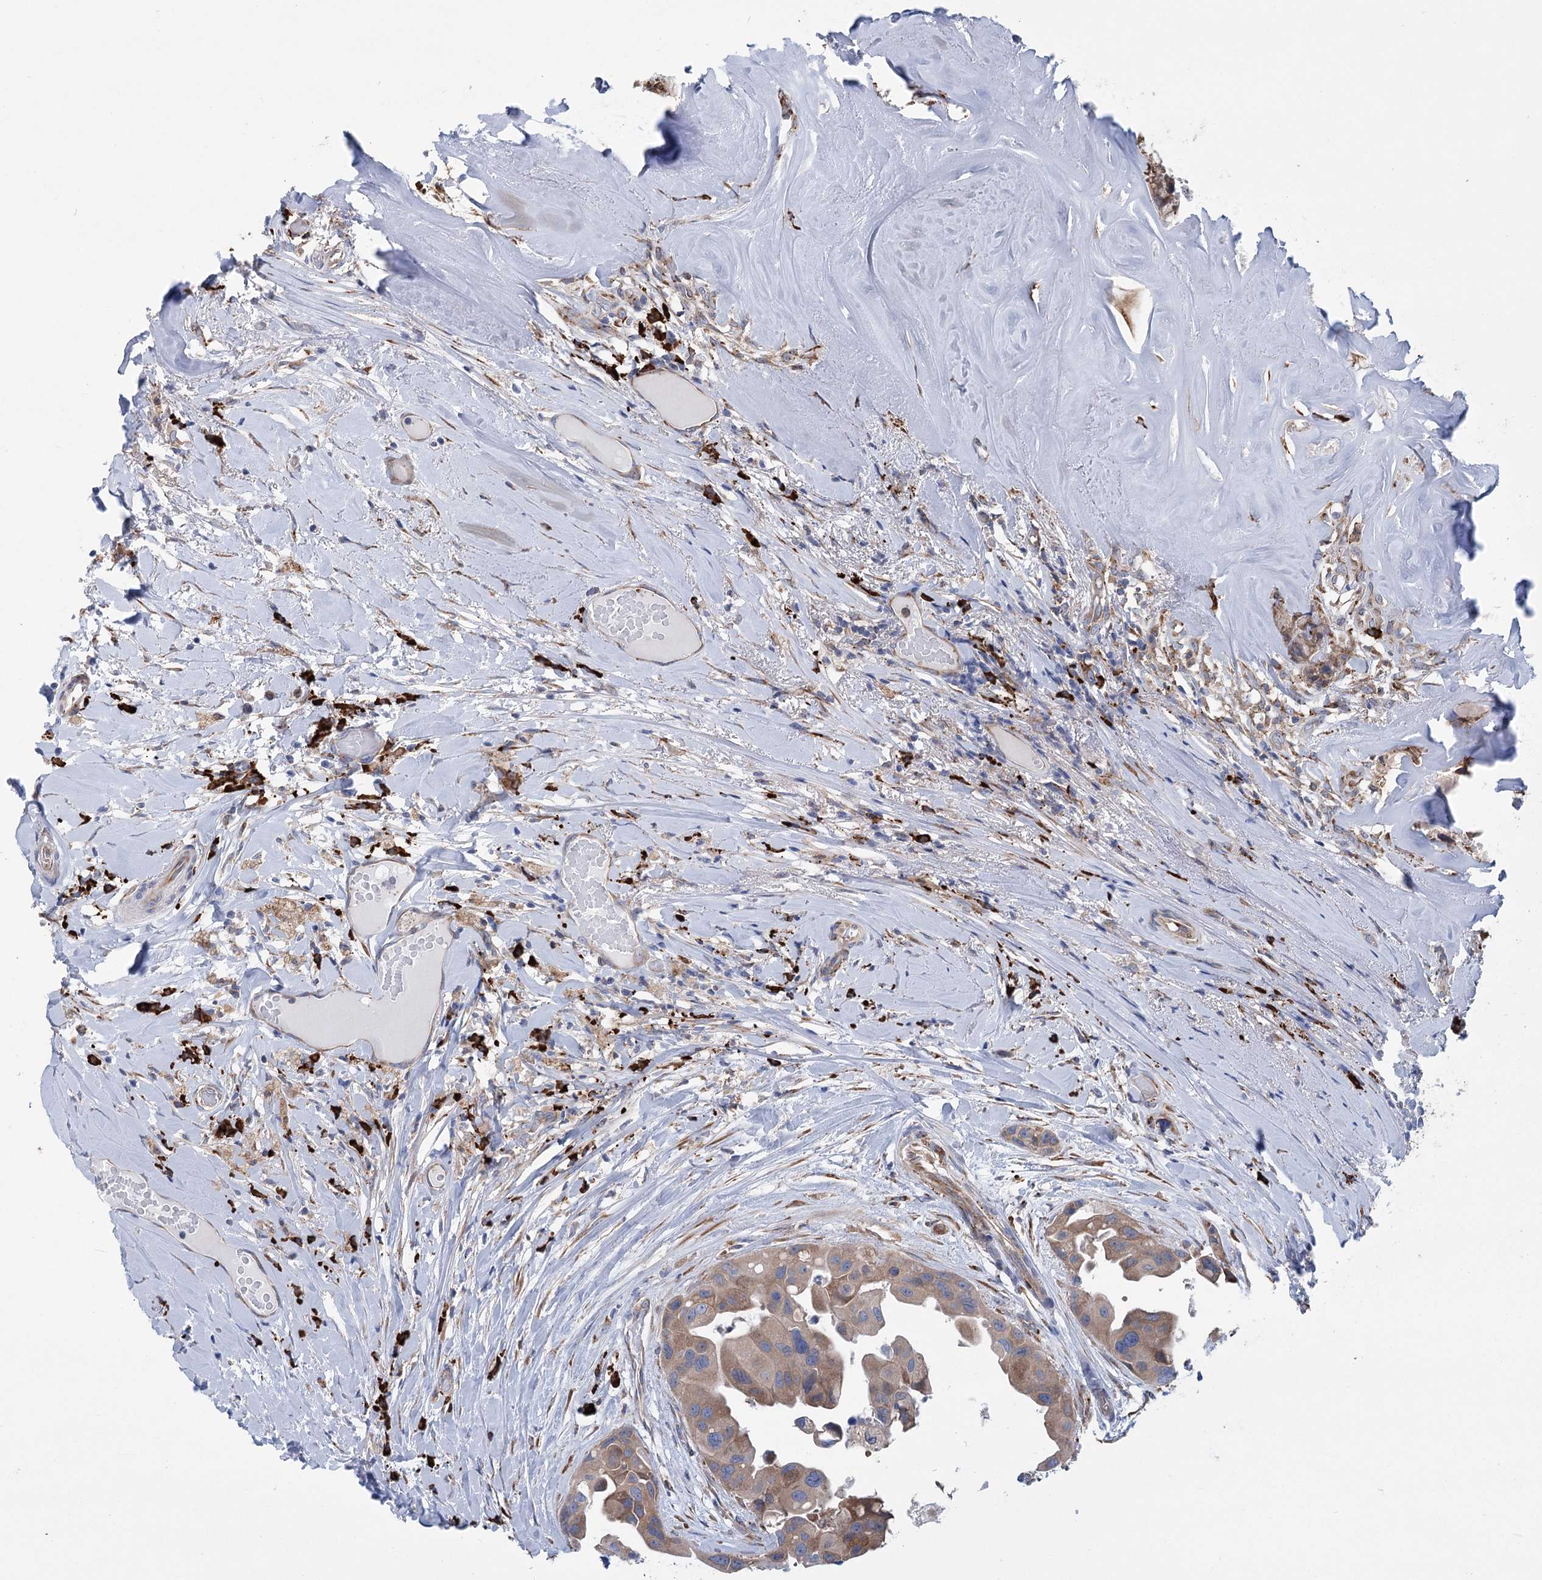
{"staining": {"intensity": "moderate", "quantity": ">75%", "location": "cytoplasmic/membranous"}, "tissue": "head and neck cancer", "cell_type": "Tumor cells", "image_type": "cancer", "snomed": [{"axis": "morphology", "description": "Adenocarcinoma, NOS"}, {"axis": "morphology", "description": "Adenocarcinoma, metastatic, NOS"}, {"axis": "topography", "description": "Head-Neck"}], "caption": "This histopathology image reveals adenocarcinoma (head and neck) stained with immunohistochemistry to label a protein in brown. The cytoplasmic/membranous of tumor cells show moderate positivity for the protein. Nuclei are counter-stained blue.", "gene": "METTL24", "patient": {"sex": "male", "age": 75}}